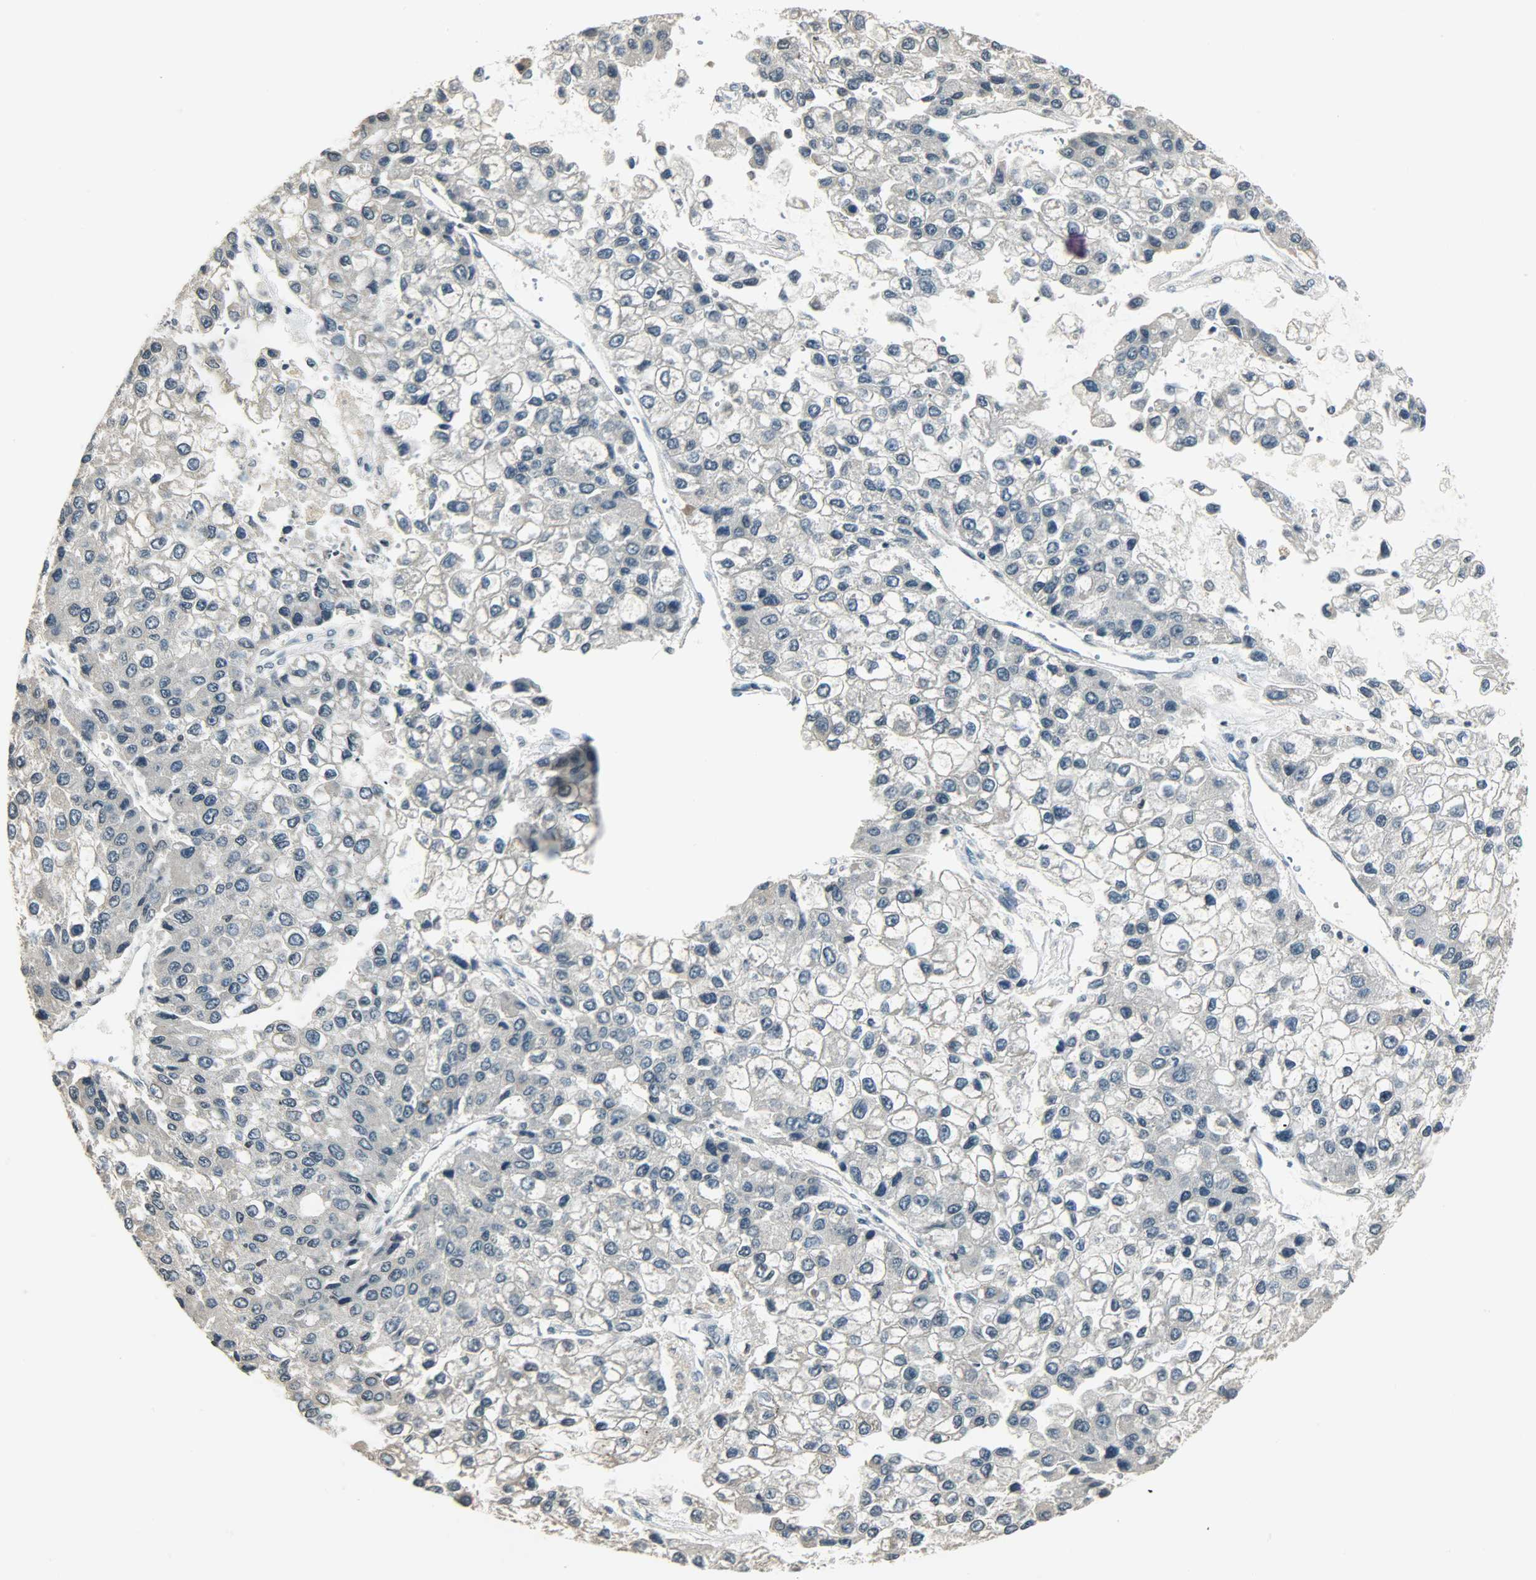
{"staining": {"intensity": "negative", "quantity": "none", "location": "none"}, "tissue": "liver cancer", "cell_type": "Tumor cells", "image_type": "cancer", "snomed": [{"axis": "morphology", "description": "Carcinoma, Hepatocellular, NOS"}, {"axis": "topography", "description": "Liver"}], "caption": "High power microscopy photomicrograph of an IHC micrograph of liver cancer, revealing no significant expression in tumor cells.", "gene": "SMARCA5", "patient": {"sex": "female", "age": 66}}